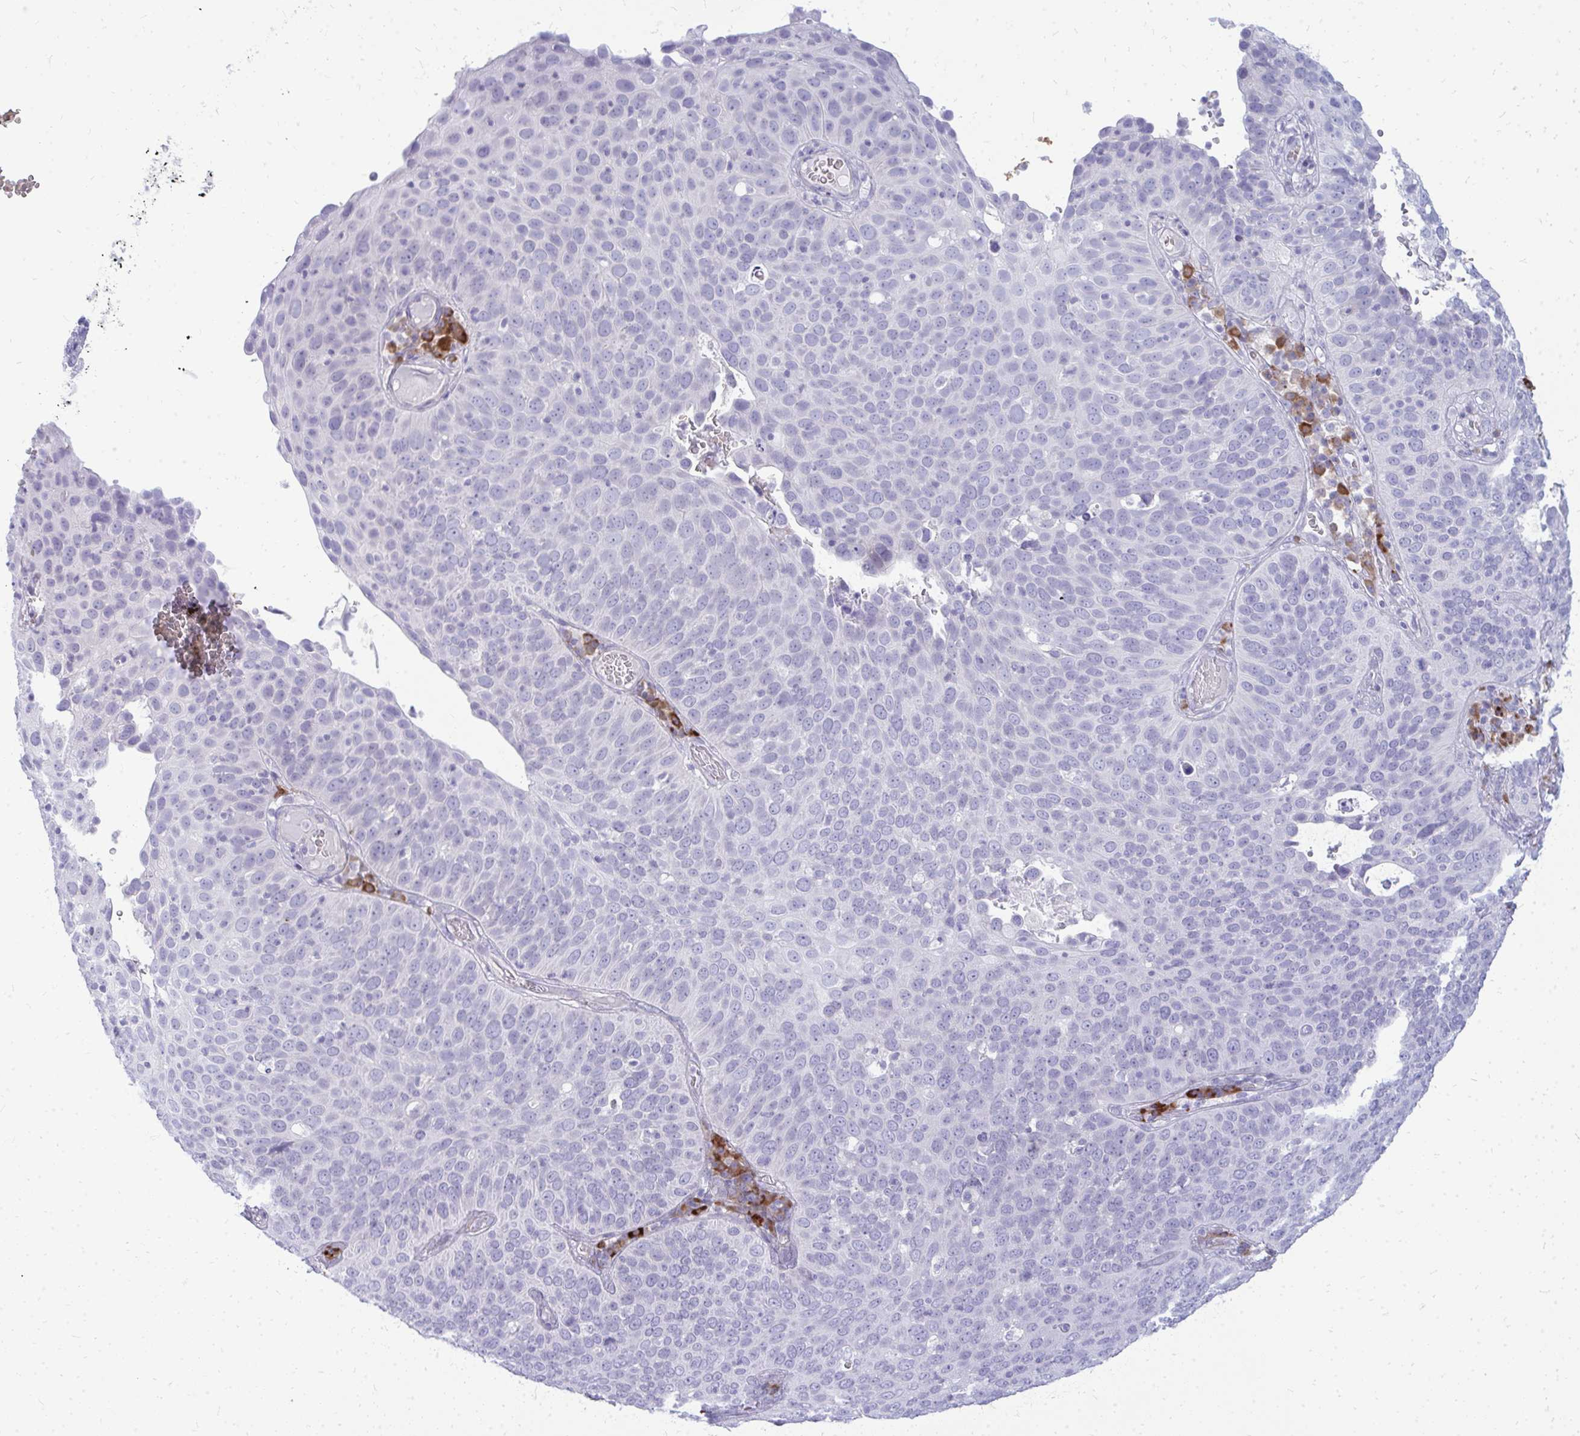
{"staining": {"intensity": "negative", "quantity": "none", "location": "none"}, "tissue": "cervical cancer", "cell_type": "Tumor cells", "image_type": "cancer", "snomed": [{"axis": "morphology", "description": "Squamous cell carcinoma, NOS"}, {"axis": "topography", "description": "Cervix"}], "caption": "This micrograph is of cervical squamous cell carcinoma stained with immunohistochemistry (IHC) to label a protein in brown with the nuclei are counter-stained blue. There is no staining in tumor cells. (DAB (3,3'-diaminobenzidine) immunohistochemistry with hematoxylin counter stain).", "gene": "TSPEAR", "patient": {"sex": "female", "age": 36}}